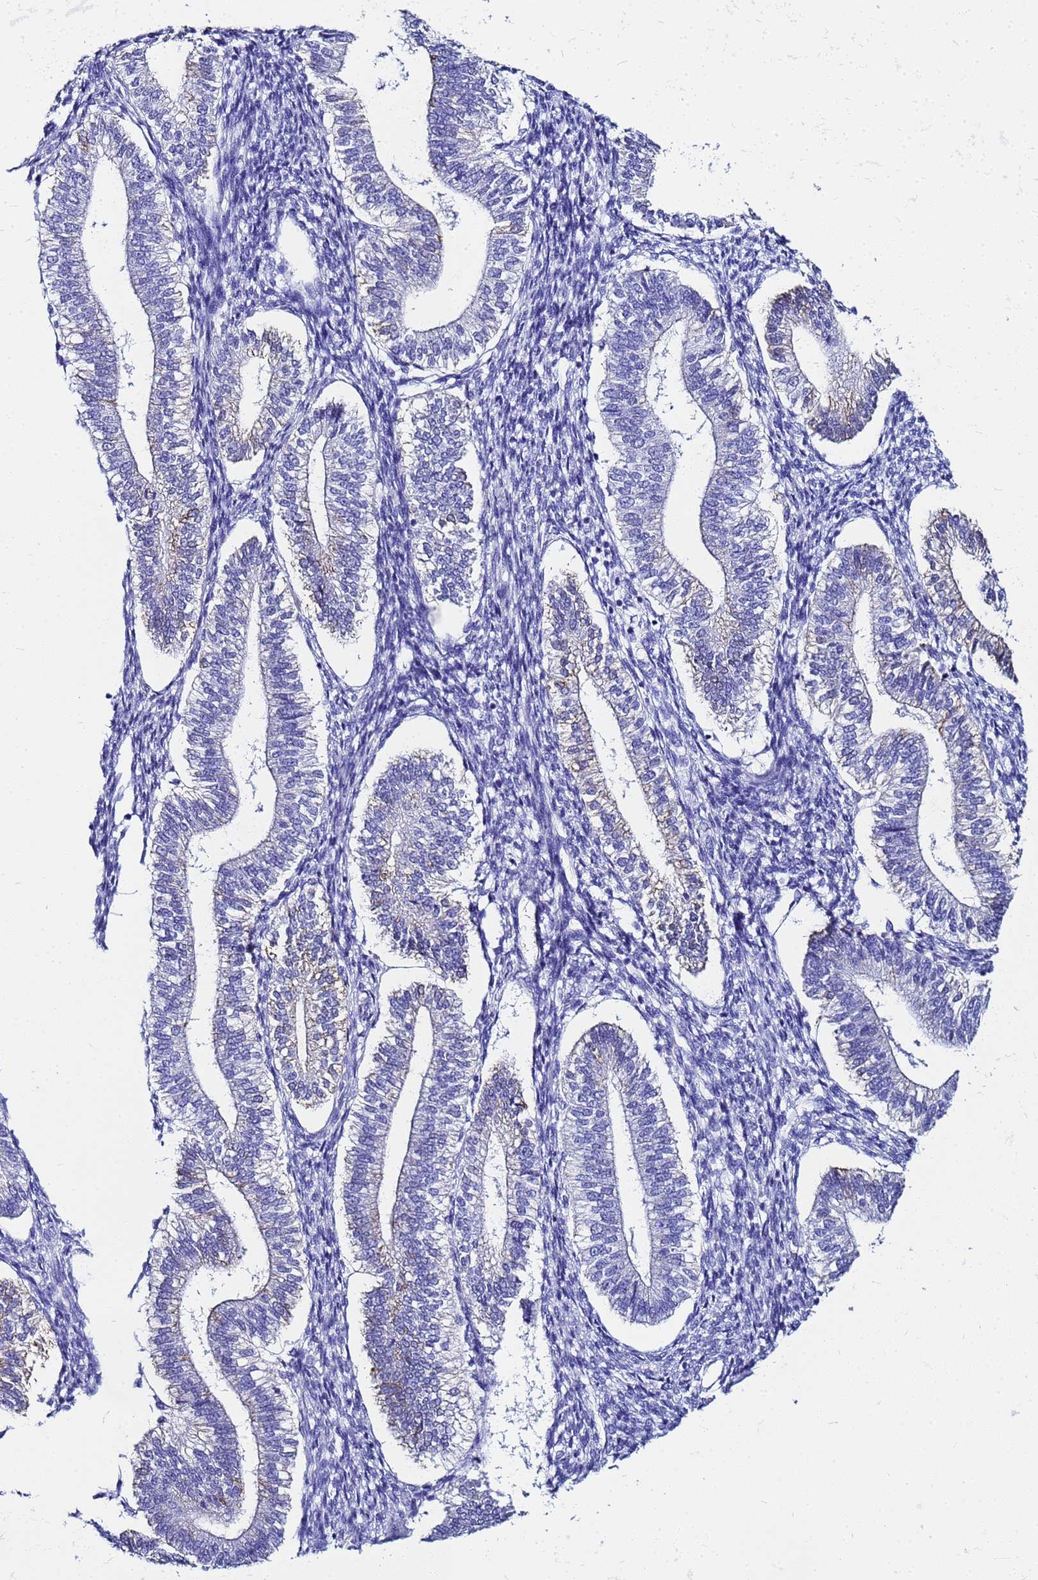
{"staining": {"intensity": "negative", "quantity": "none", "location": "none"}, "tissue": "endometrium", "cell_type": "Cells in endometrial stroma", "image_type": "normal", "snomed": [{"axis": "morphology", "description": "Normal tissue, NOS"}, {"axis": "topography", "description": "Endometrium"}], "caption": "Immunohistochemical staining of normal endometrium shows no significant positivity in cells in endometrial stroma.", "gene": "CKB", "patient": {"sex": "female", "age": 25}}